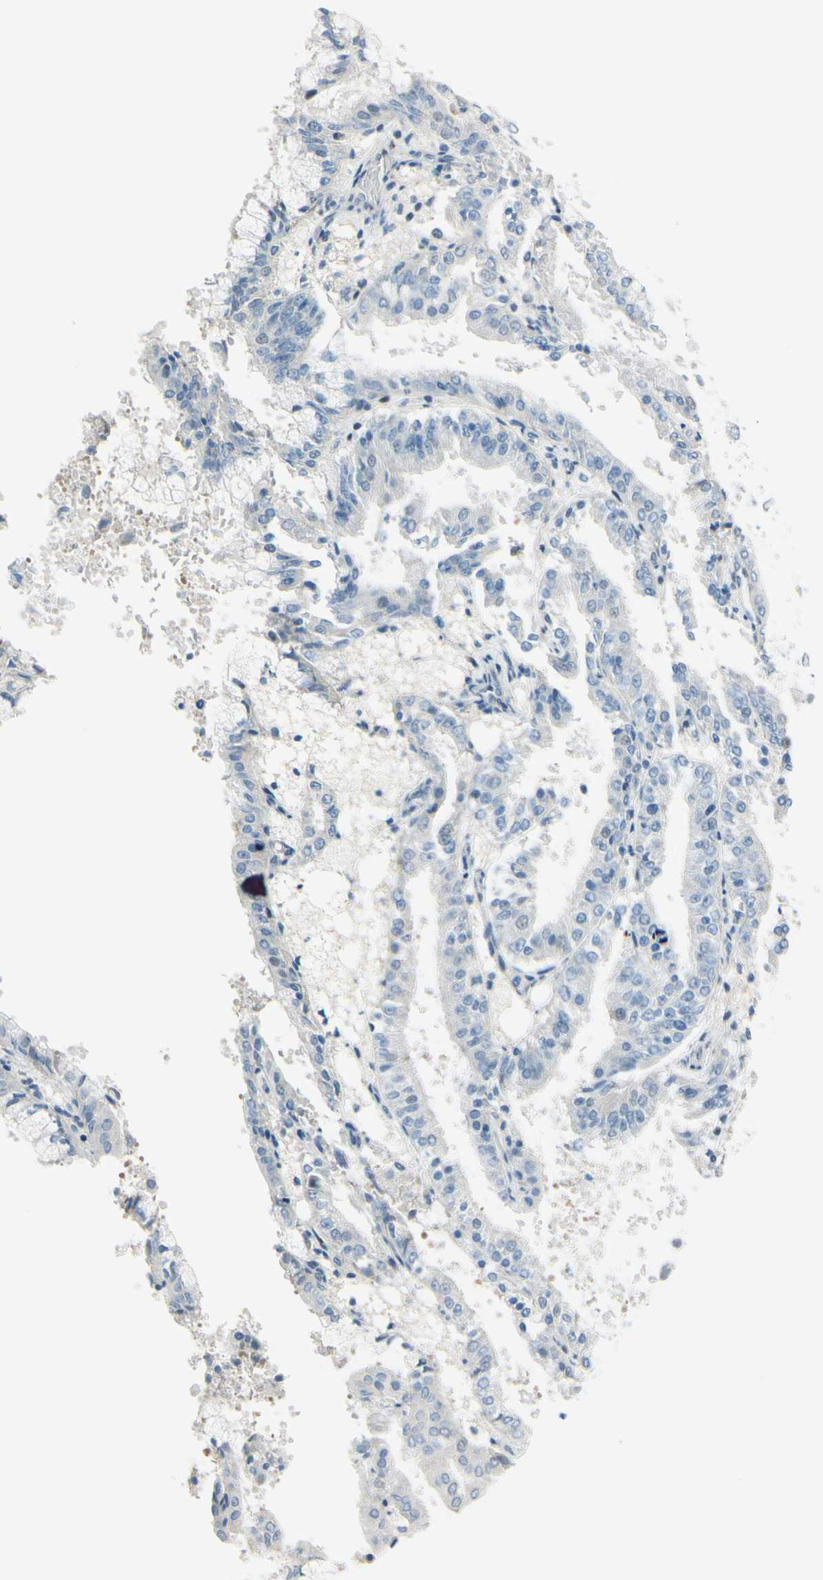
{"staining": {"intensity": "negative", "quantity": "none", "location": "none"}, "tissue": "endometrial cancer", "cell_type": "Tumor cells", "image_type": "cancer", "snomed": [{"axis": "morphology", "description": "Adenocarcinoma, NOS"}, {"axis": "topography", "description": "Endometrium"}], "caption": "There is no significant staining in tumor cells of endometrial cancer (adenocarcinoma).", "gene": "B4GALNT1", "patient": {"sex": "female", "age": 63}}